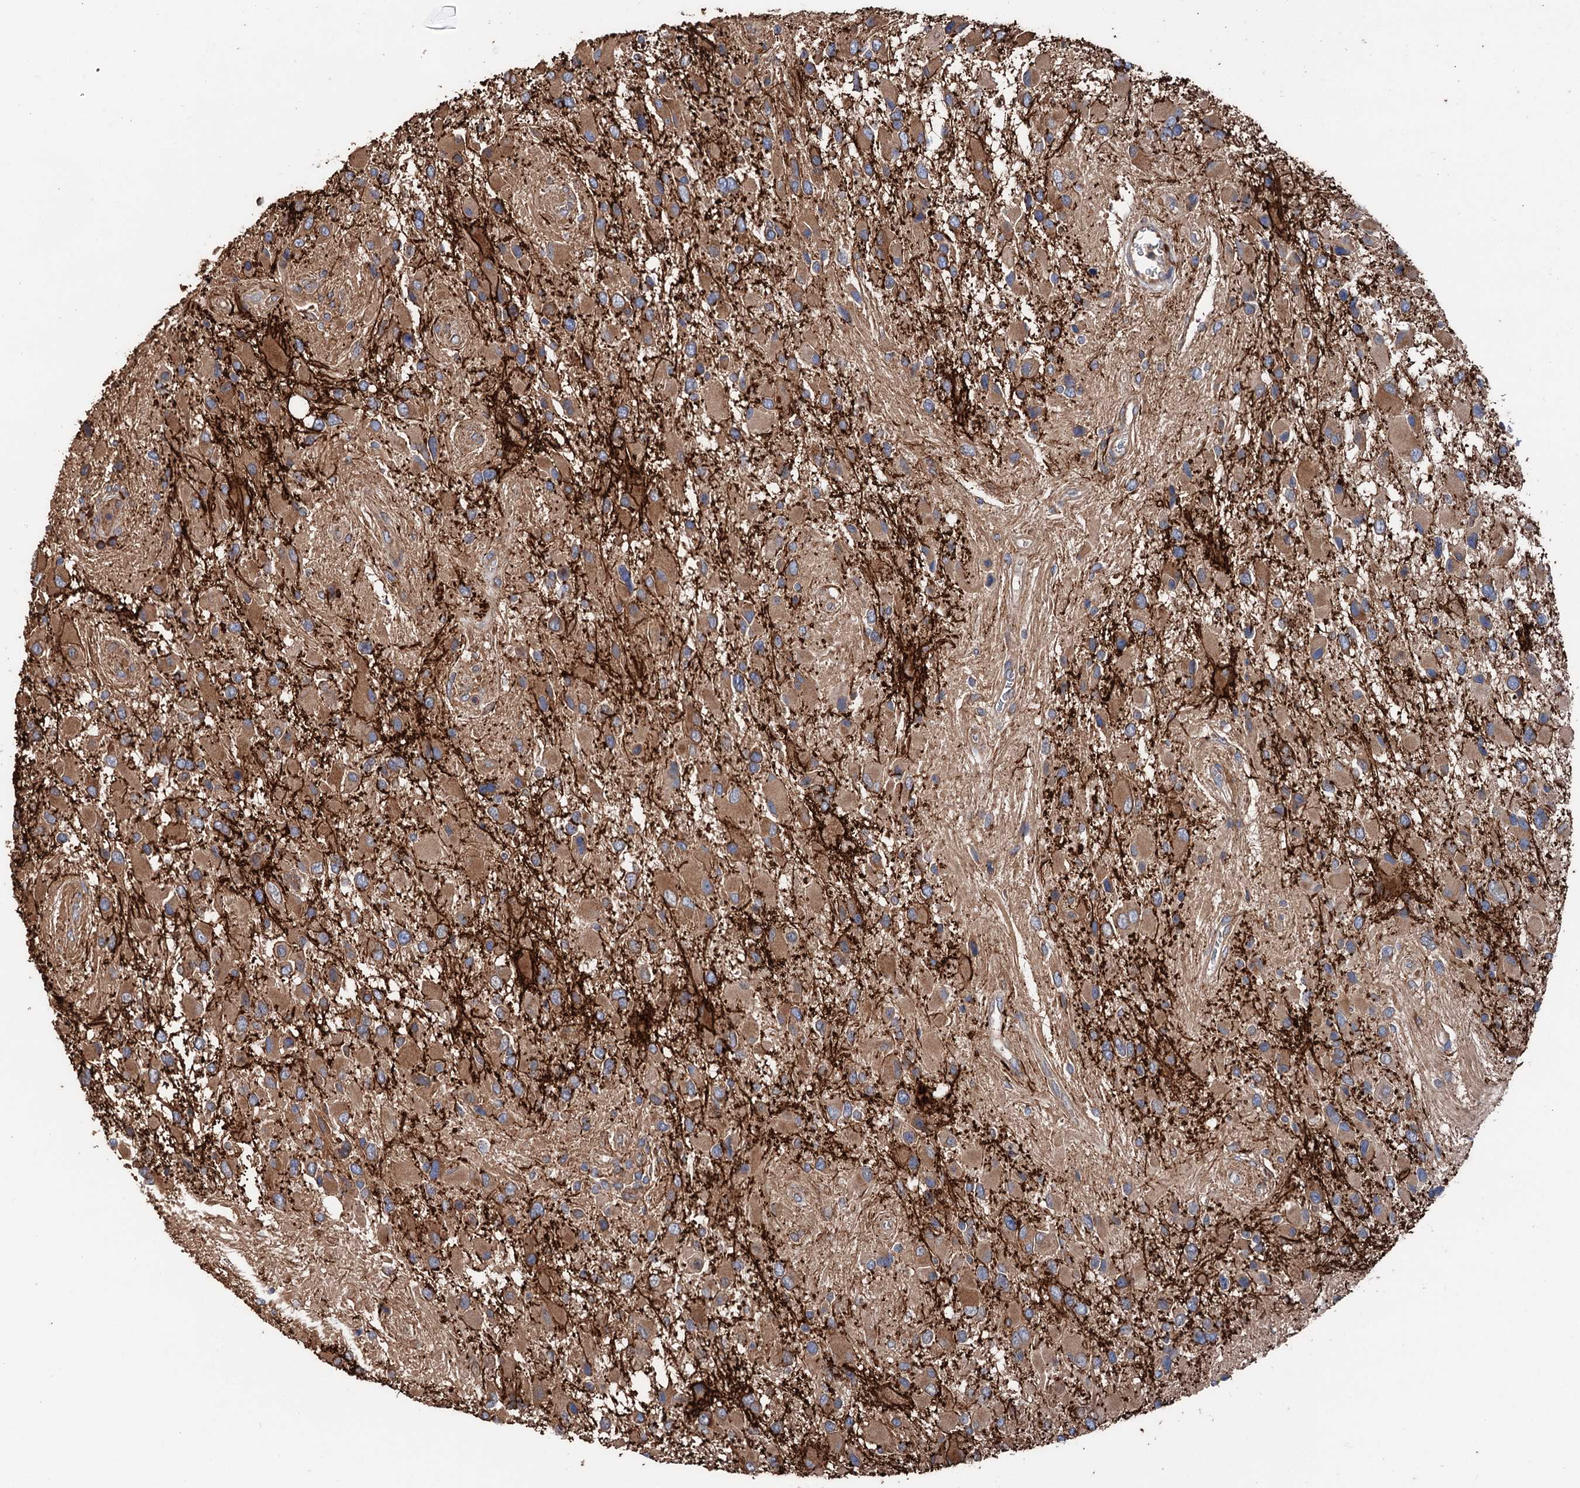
{"staining": {"intensity": "moderate", "quantity": ">75%", "location": "cytoplasmic/membranous"}, "tissue": "glioma", "cell_type": "Tumor cells", "image_type": "cancer", "snomed": [{"axis": "morphology", "description": "Glioma, malignant, High grade"}, {"axis": "topography", "description": "Brain"}], "caption": "An immunohistochemistry histopathology image of neoplastic tissue is shown. Protein staining in brown labels moderate cytoplasmic/membranous positivity in glioma within tumor cells. Immunohistochemistry stains the protein of interest in brown and the nuclei are stained blue.", "gene": "ERP29", "patient": {"sex": "male", "age": 53}}